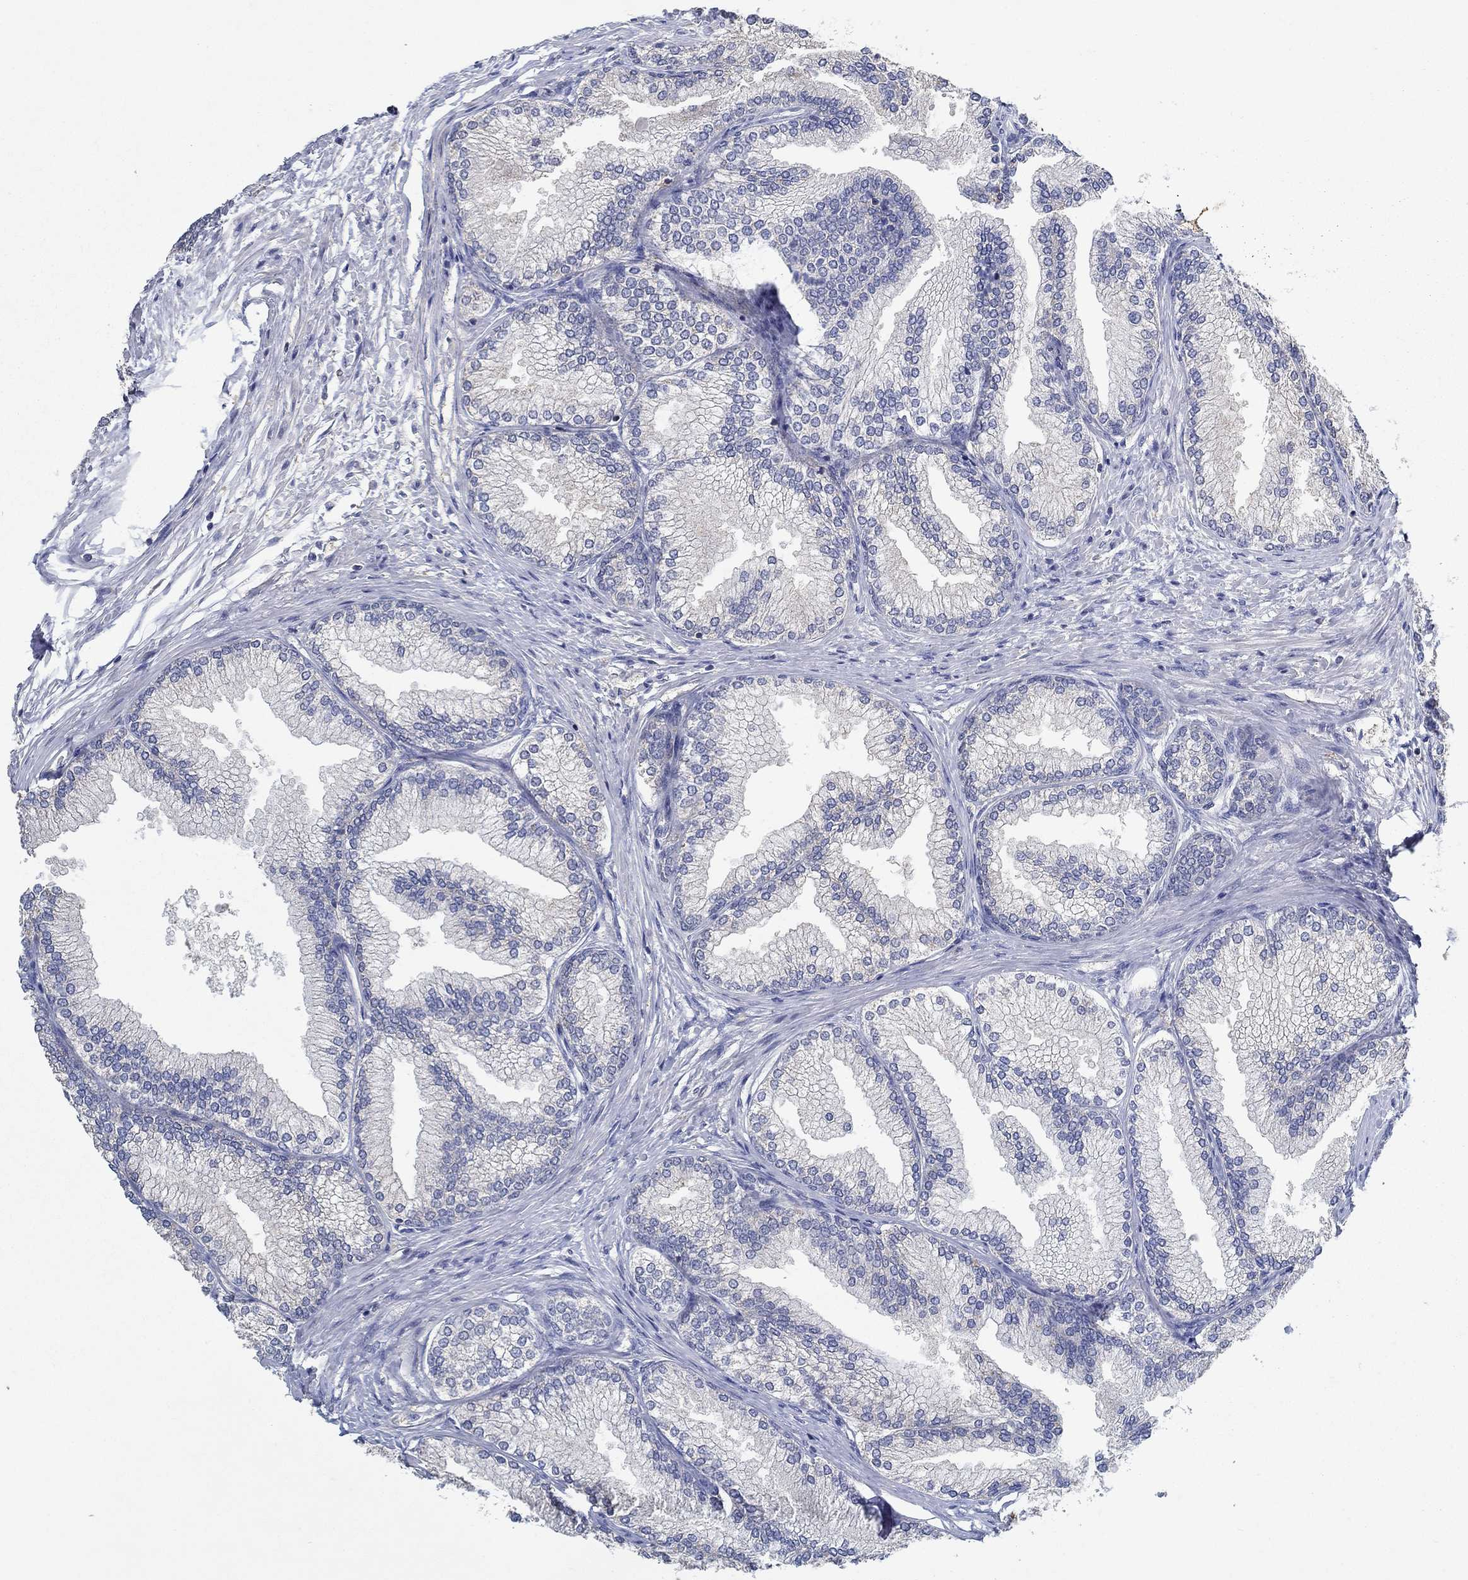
{"staining": {"intensity": "moderate", "quantity": "25%-75%", "location": "cytoplasmic/membranous"}, "tissue": "prostate", "cell_type": "Glandular cells", "image_type": "normal", "snomed": [{"axis": "morphology", "description": "Normal tissue, NOS"}, {"axis": "topography", "description": "Prostate"}], "caption": "Immunohistochemical staining of normal prostate demonstrates moderate cytoplasmic/membranous protein expression in about 25%-75% of glandular cells. The staining was performed using DAB (3,3'-diaminobenzidine), with brown indicating positive protein expression. Nuclei are stained blue with hematoxylin.", "gene": "MTHFR", "patient": {"sex": "male", "age": 72}}